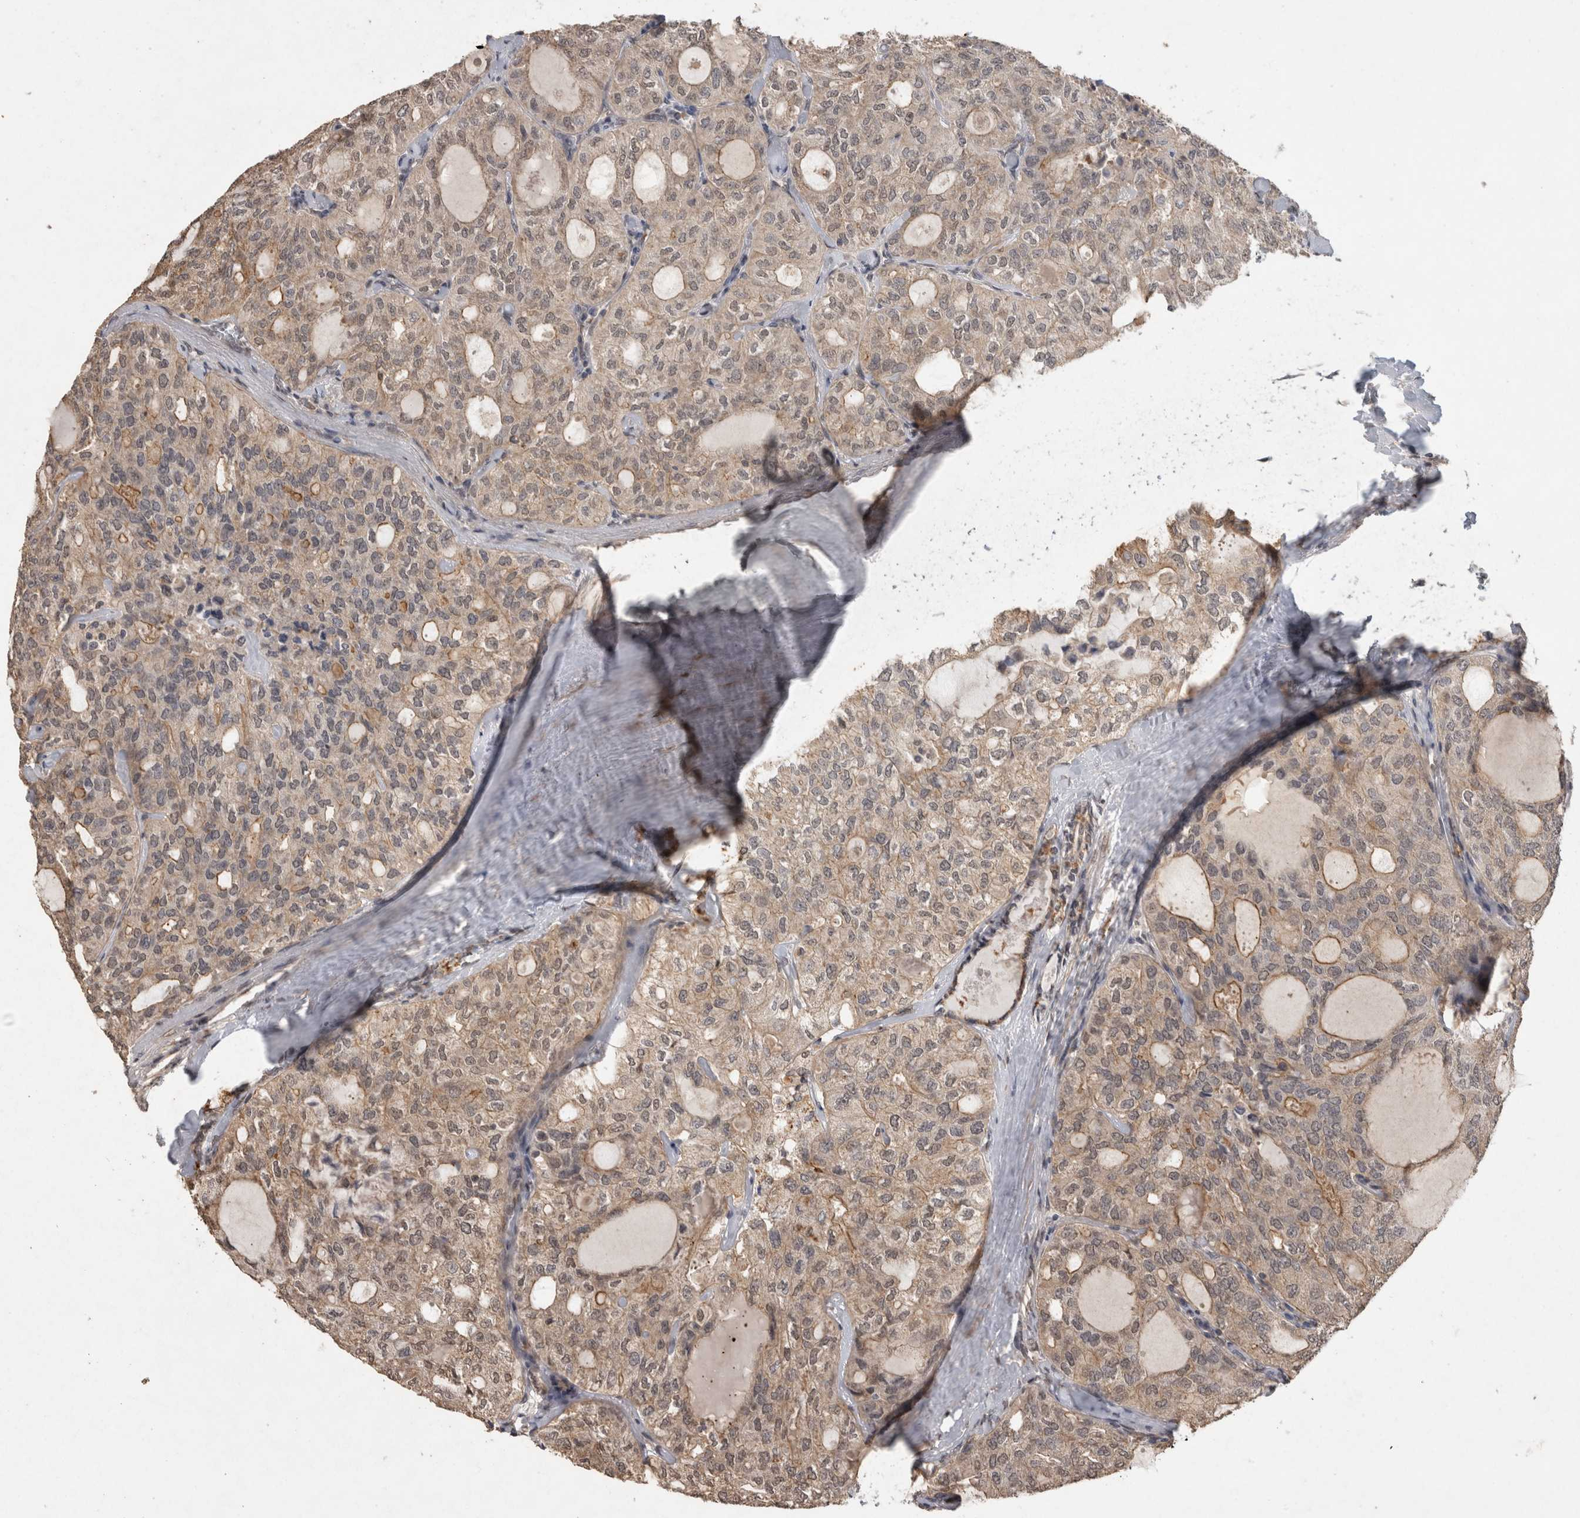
{"staining": {"intensity": "moderate", "quantity": "25%-75%", "location": "cytoplasmic/membranous"}, "tissue": "thyroid cancer", "cell_type": "Tumor cells", "image_type": "cancer", "snomed": [{"axis": "morphology", "description": "Follicular adenoma carcinoma, NOS"}, {"axis": "topography", "description": "Thyroid gland"}], "caption": "About 25%-75% of tumor cells in human thyroid cancer (follicular adenoma carcinoma) demonstrate moderate cytoplasmic/membranous protein expression as visualized by brown immunohistochemical staining.", "gene": "RHPN1", "patient": {"sex": "male", "age": 75}}